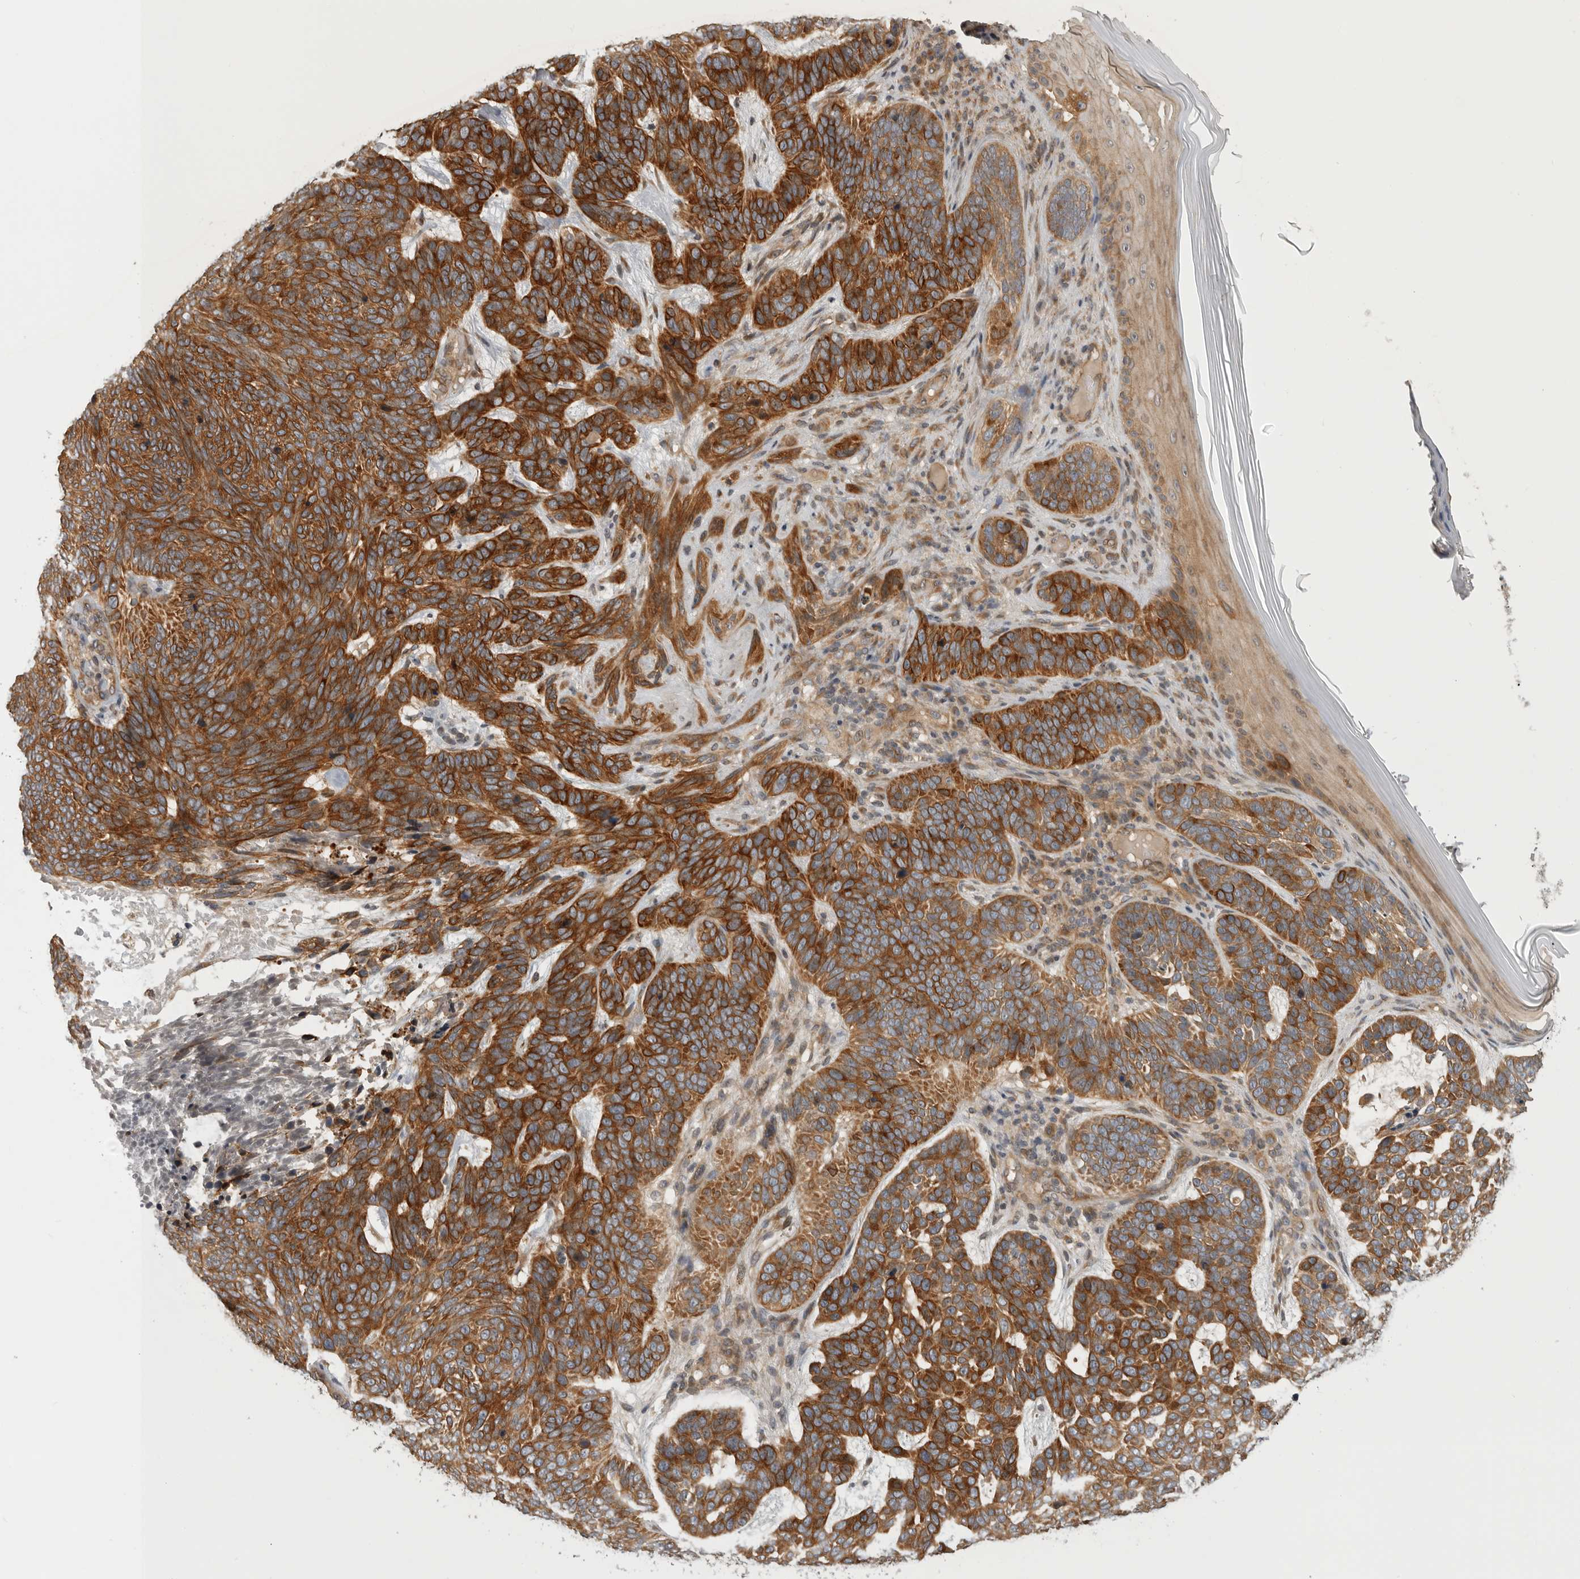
{"staining": {"intensity": "strong", "quantity": ">75%", "location": "cytoplasmic/membranous"}, "tissue": "skin cancer", "cell_type": "Tumor cells", "image_type": "cancer", "snomed": [{"axis": "morphology", "description": "Basal cell carcinoma"}, {"axis": "topography", "description": "Skin"}], "caption": "Skin basal cell carcinoma was stained to show a protein in brown. There is high levels of strong cytoplasmic/membranous positivity in about >75% of tumor cells.", "gene": "CUEDC1", "patient": {"sex": "female", "age": 85}}